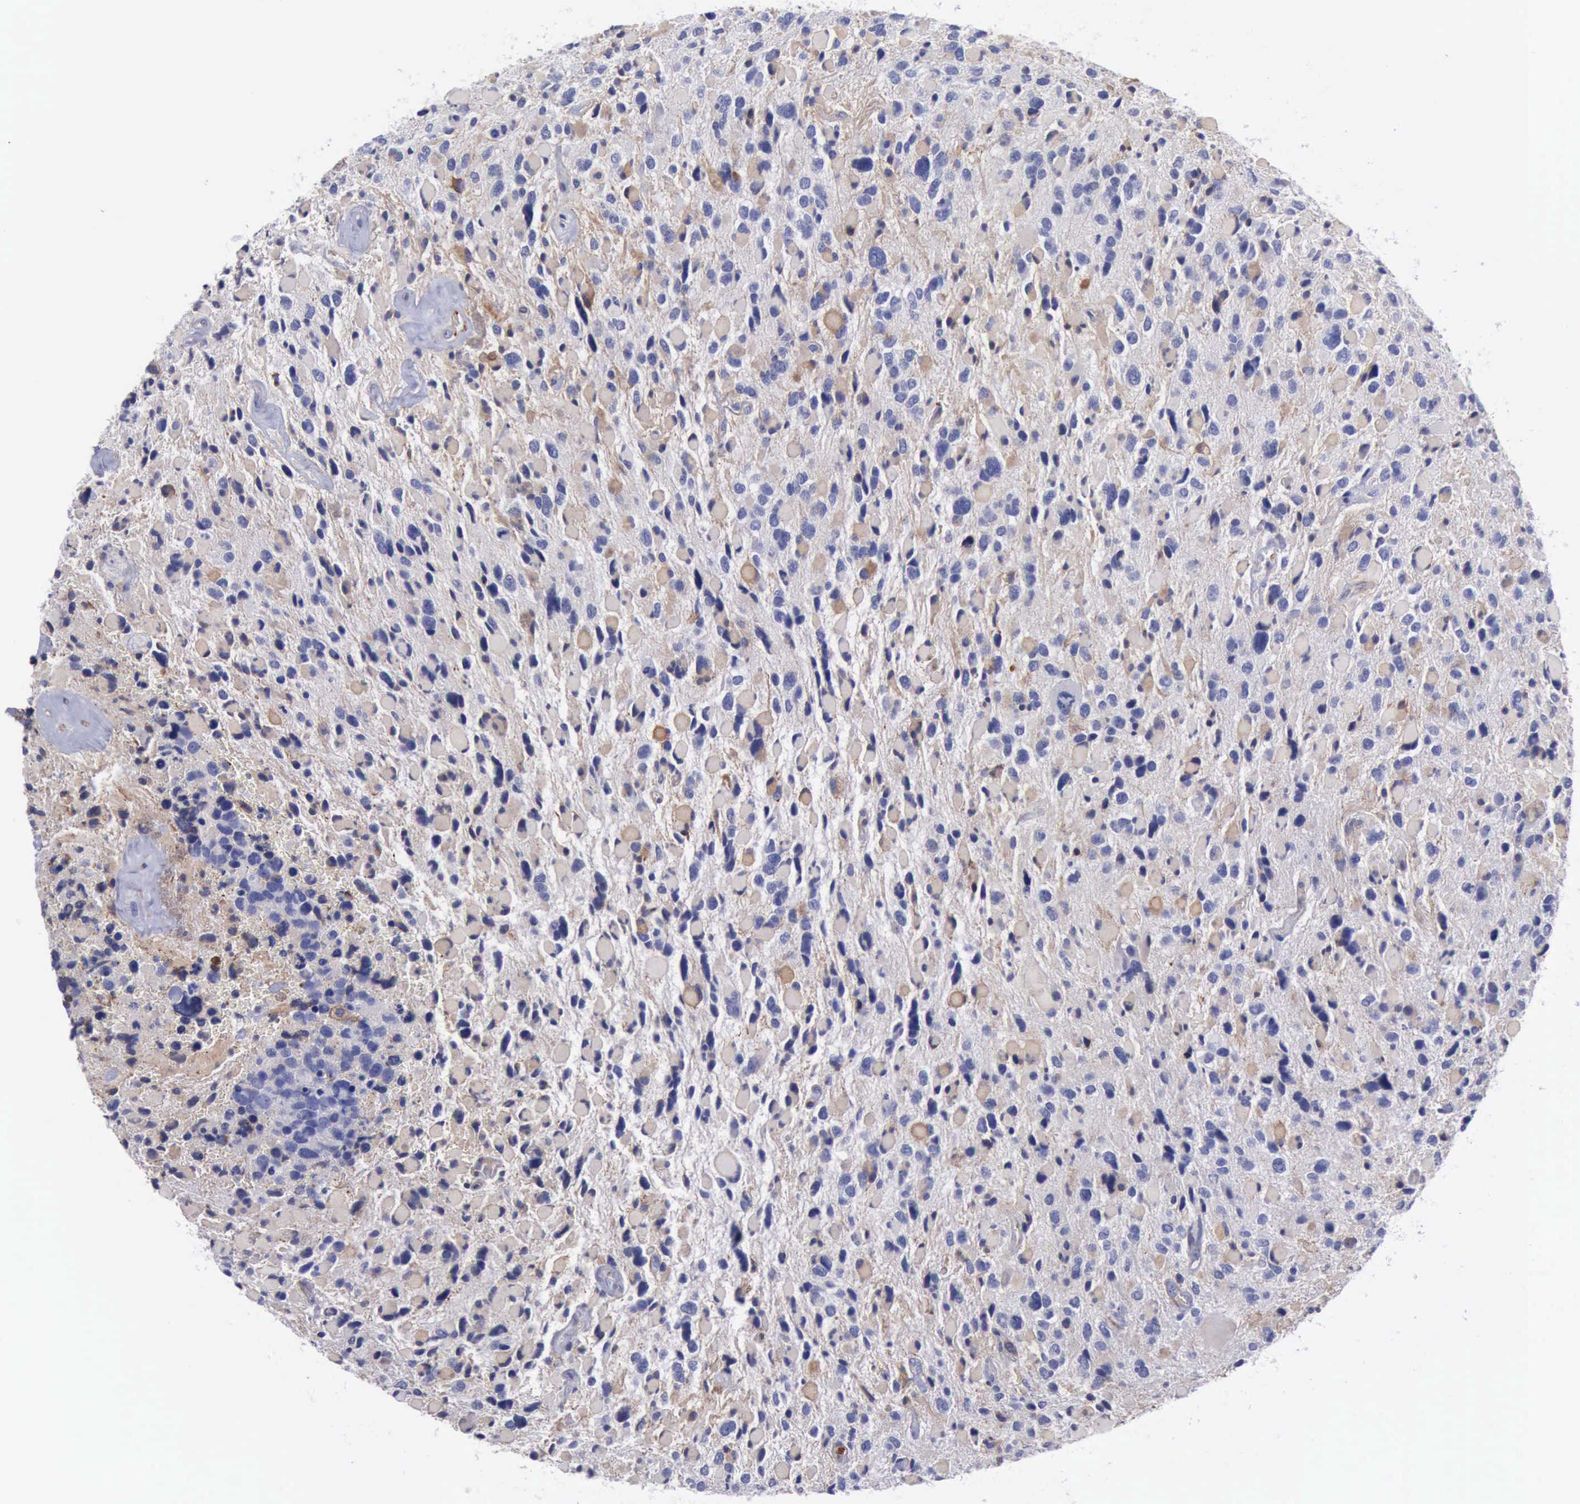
{"staining": {"intensity": "weak", "quantity": "<25%", "location": "cytoplasmic/membranous"}, "tissue": "glioma", "cell_type": "Tumor cells", "image_type": "cancer", "snomed": [{"axis": "morphology", "description": "Glioma, malignant, High grade"}, {"axis": "topography", "description": "Brain"}], "caption": "Tumor cells are negative for protein expression in human malignant glioma (high-grade).", "gene": "FLNA", "patient": {"sex": "female", "age": 37}}